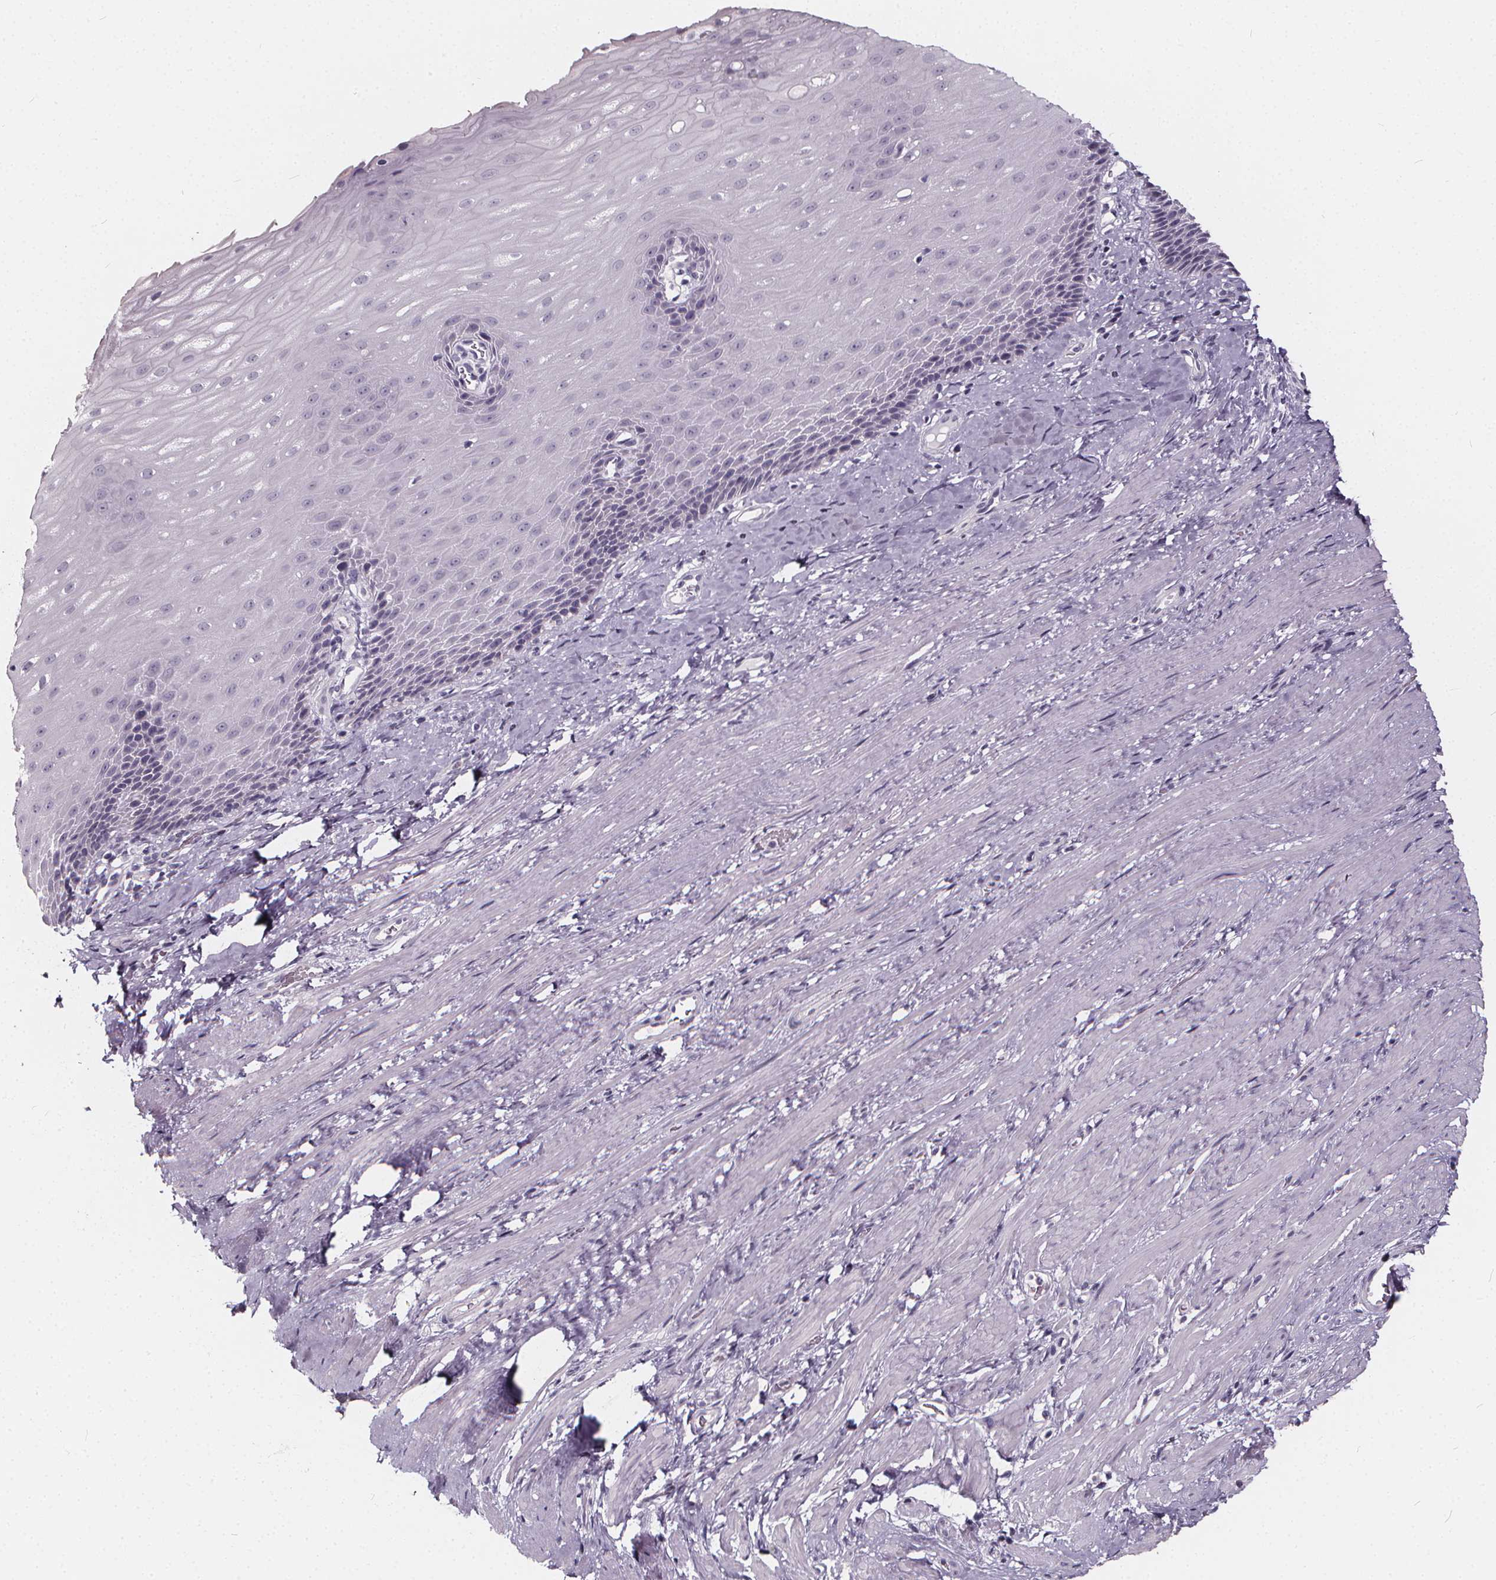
{"staining": {"intensity": "negative", "quantity": "none", "location": "none"}, "tissue": "esophagus", "cell_type": "Squamous epithelial cells", "image_type": "normal", "snomed": [{"axis": "morphology", "description": "Normal tissue, NOS"}, {"axis": "topography", "description": "Esophagus"}], "caption": "This is an immunohistochemistry photomicrograph of normal esophagus. There is no expression in squamous epithelial cells.", "gene": "SPEF2", "patient": {"sex": "male", "age": 64}}